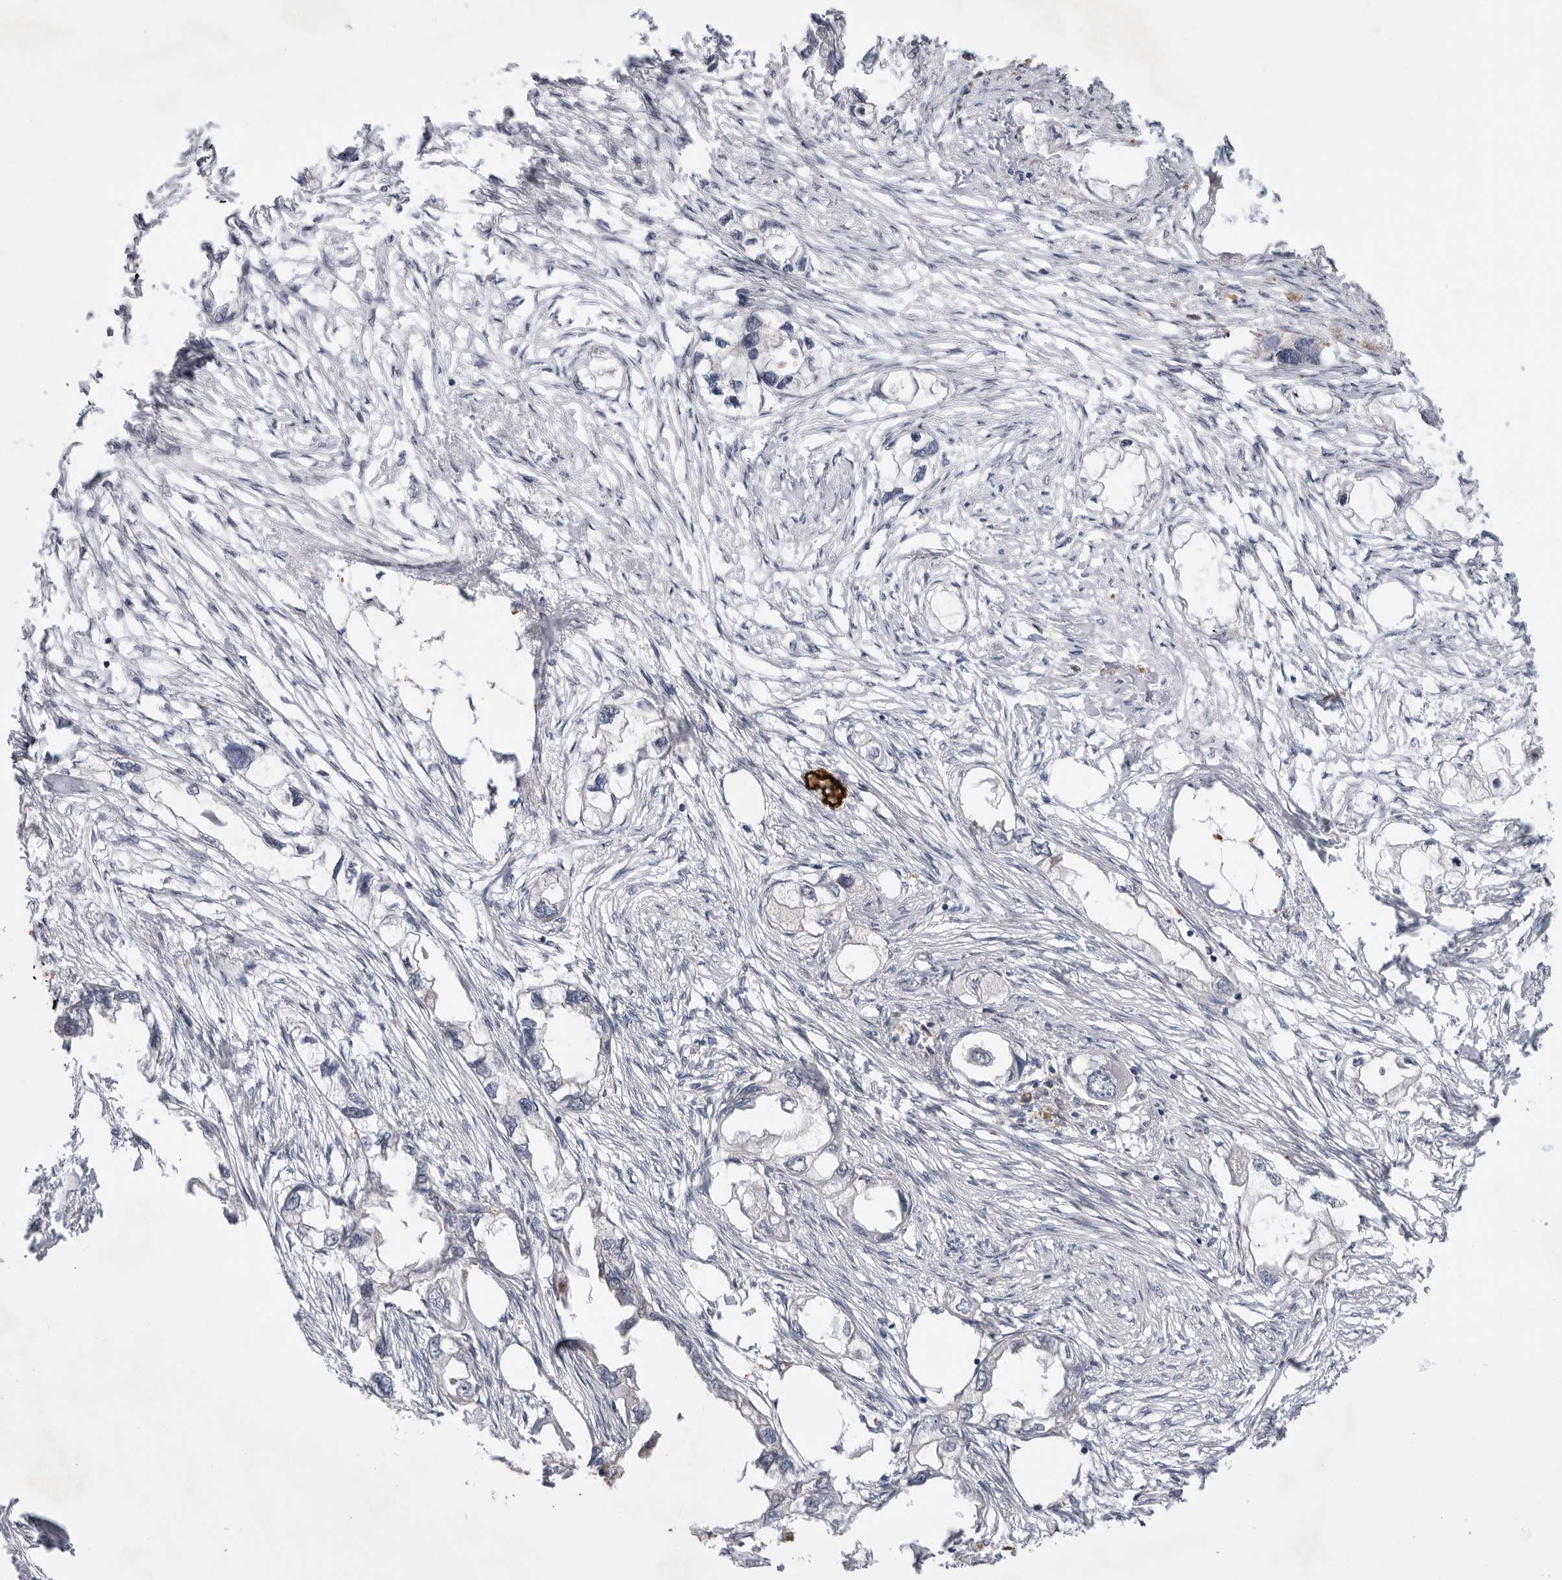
{"staining": {"intensity": "negative", "quantity": "none", "location": "none"}, "tissue": "endometrial cancer", "cell_type": "Tumor cells", "image_type": "cancer", "snomed": [{"axis": "morphology", "description": "Adenocarcinoma, NOS"}, {"axis": "morphology", "description": "Adenocarcinoma, metastatic, NOS"}, {"axis": "topography", "description": "Adipose tissue"}, {"axis": "topography", "description": "Endometrium"}], "caption": "This is an IHC photomicrograph of human endometrial cancer (adenocarcinoma). There is no staining in tumor cells.", "gene": "MTFR1L", "patient": {"sex": "female", "age": 67}}